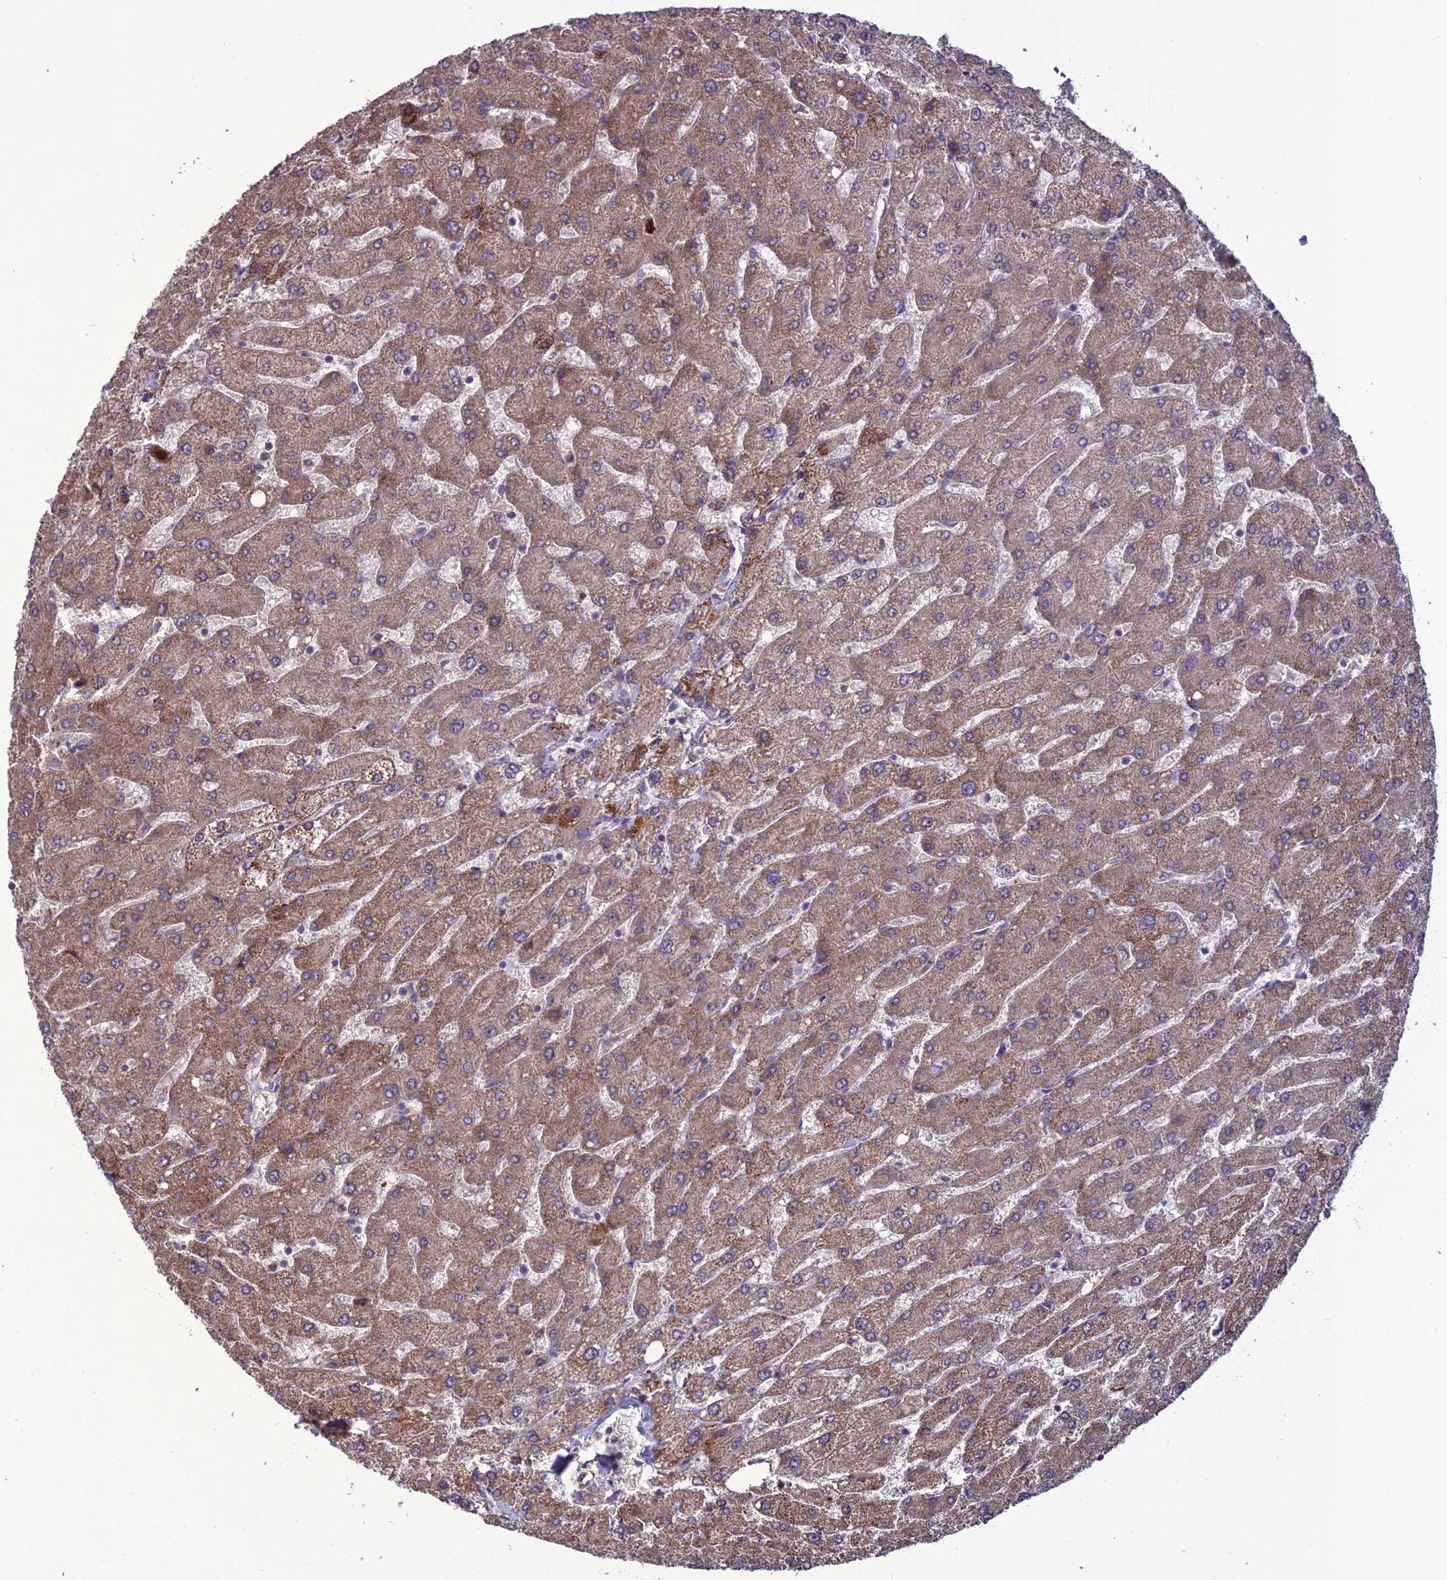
{"staining": {"intensity": "negative", "quantity": "none", "location": "none"}, "tissue": "liver", "cell_type": "Cholangiocytes", "image_type": "normal", "snomed": [{"axis": "morphology", "description": "Normal tissue, NOS"}, {"axis": "topography", "description": "Liver"}], "caption": "A high-resolution photomicrograph shows IHC staining of benign liver, which shows no significant staining in cholangiocytes.", "gene": "C2orf76", "patient": {"sex": "male", "age": 55}}